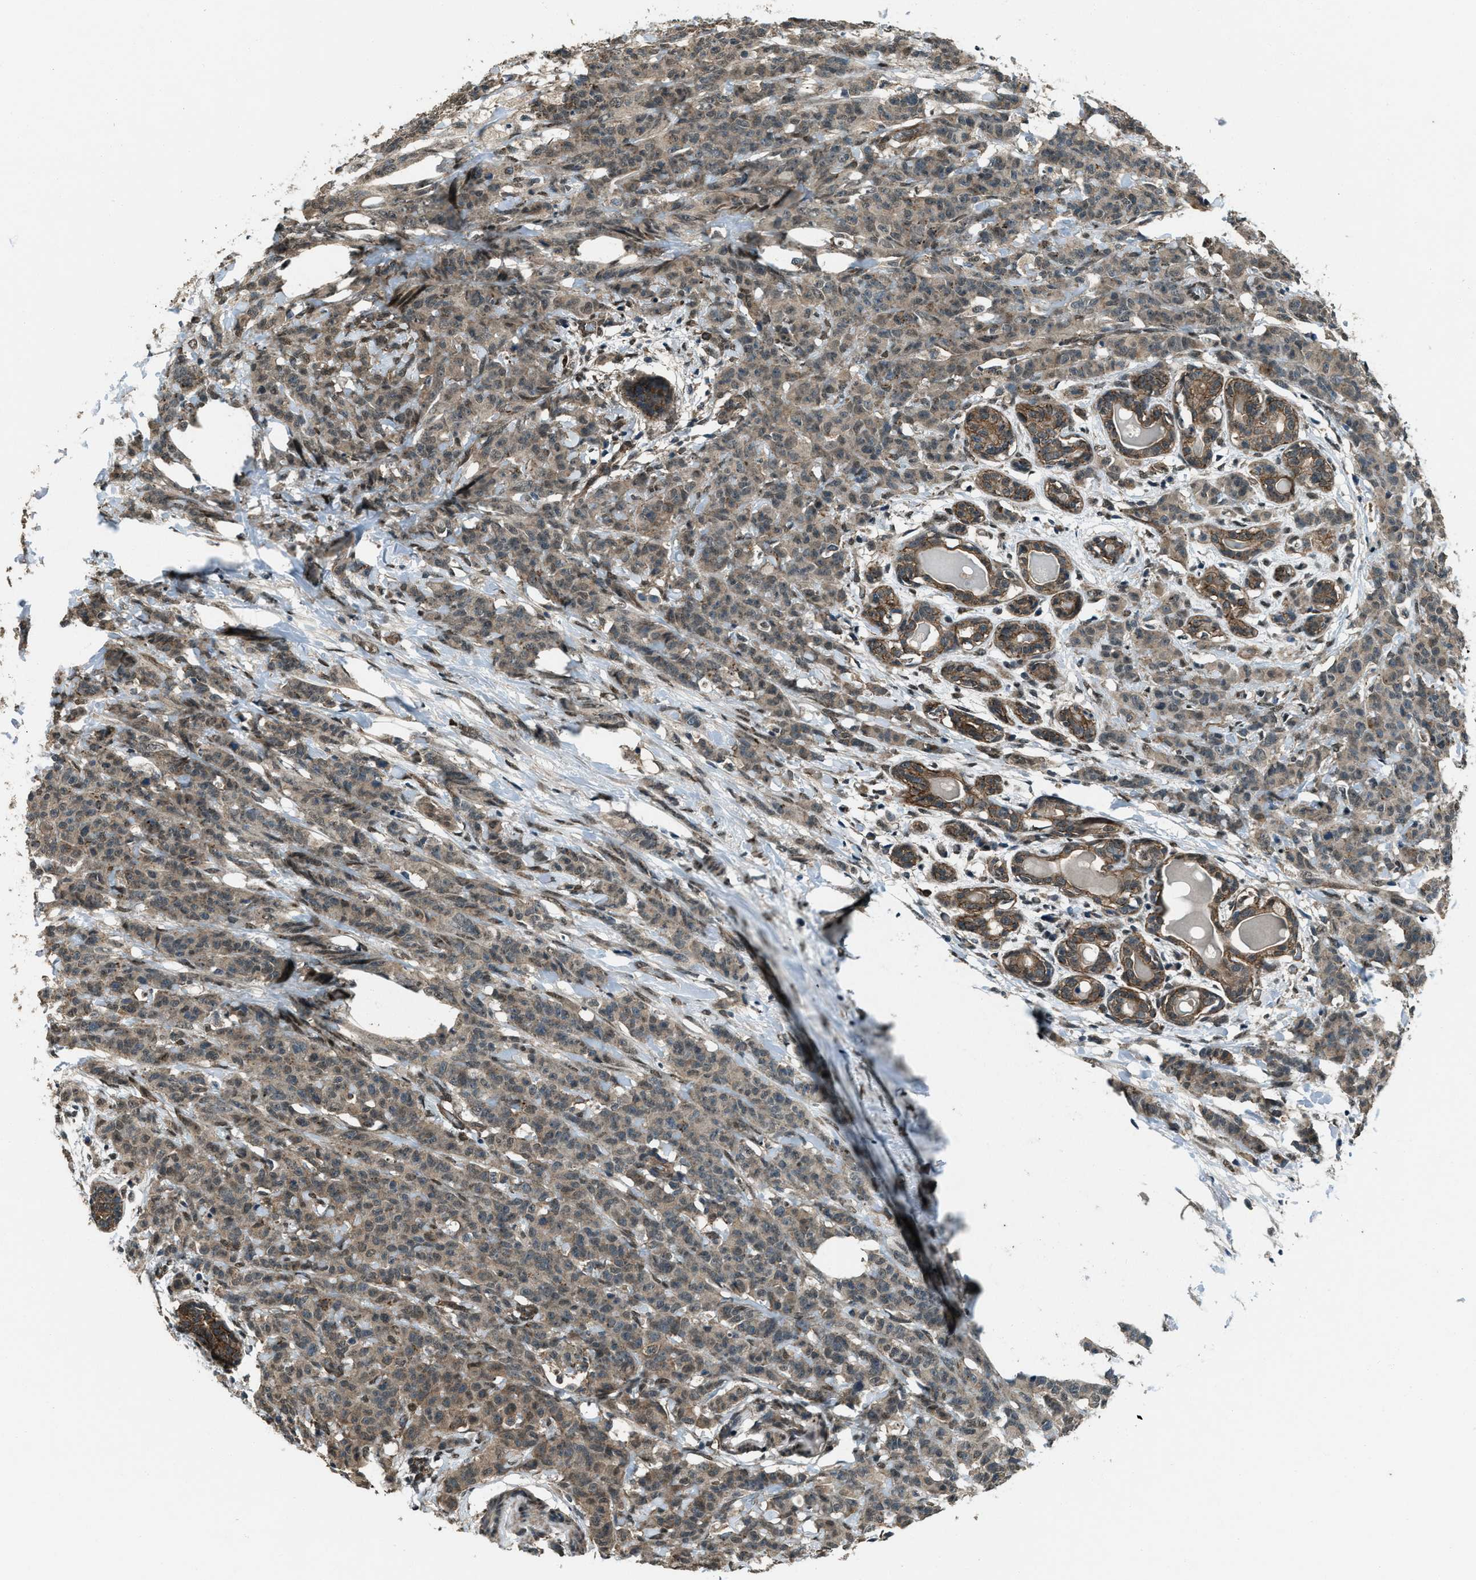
{"staining": {"intensity": "weak", "quantity": ">75%", "location": "cytoplasmic/membranous"}, "tissue": "breast cancer", "cell_type": "Tumor cells", "image_type": "cancer", "snomed": [{"axis": "morphology", "description": "Normal tissue, NOS"}, {"axis": "morphology", "description": "Duct carcinoma"}, {"axis": "topography", "description": "Breast"}], "caption": "Human breast infiltrating ductal carcinoma stained with a brown dye reveals weak cytoplasmic/membranous positive positivity in approximately >75% of tumor cells.", "gene": "SVIL", "patient": {"sex": "female", "age": 40}}